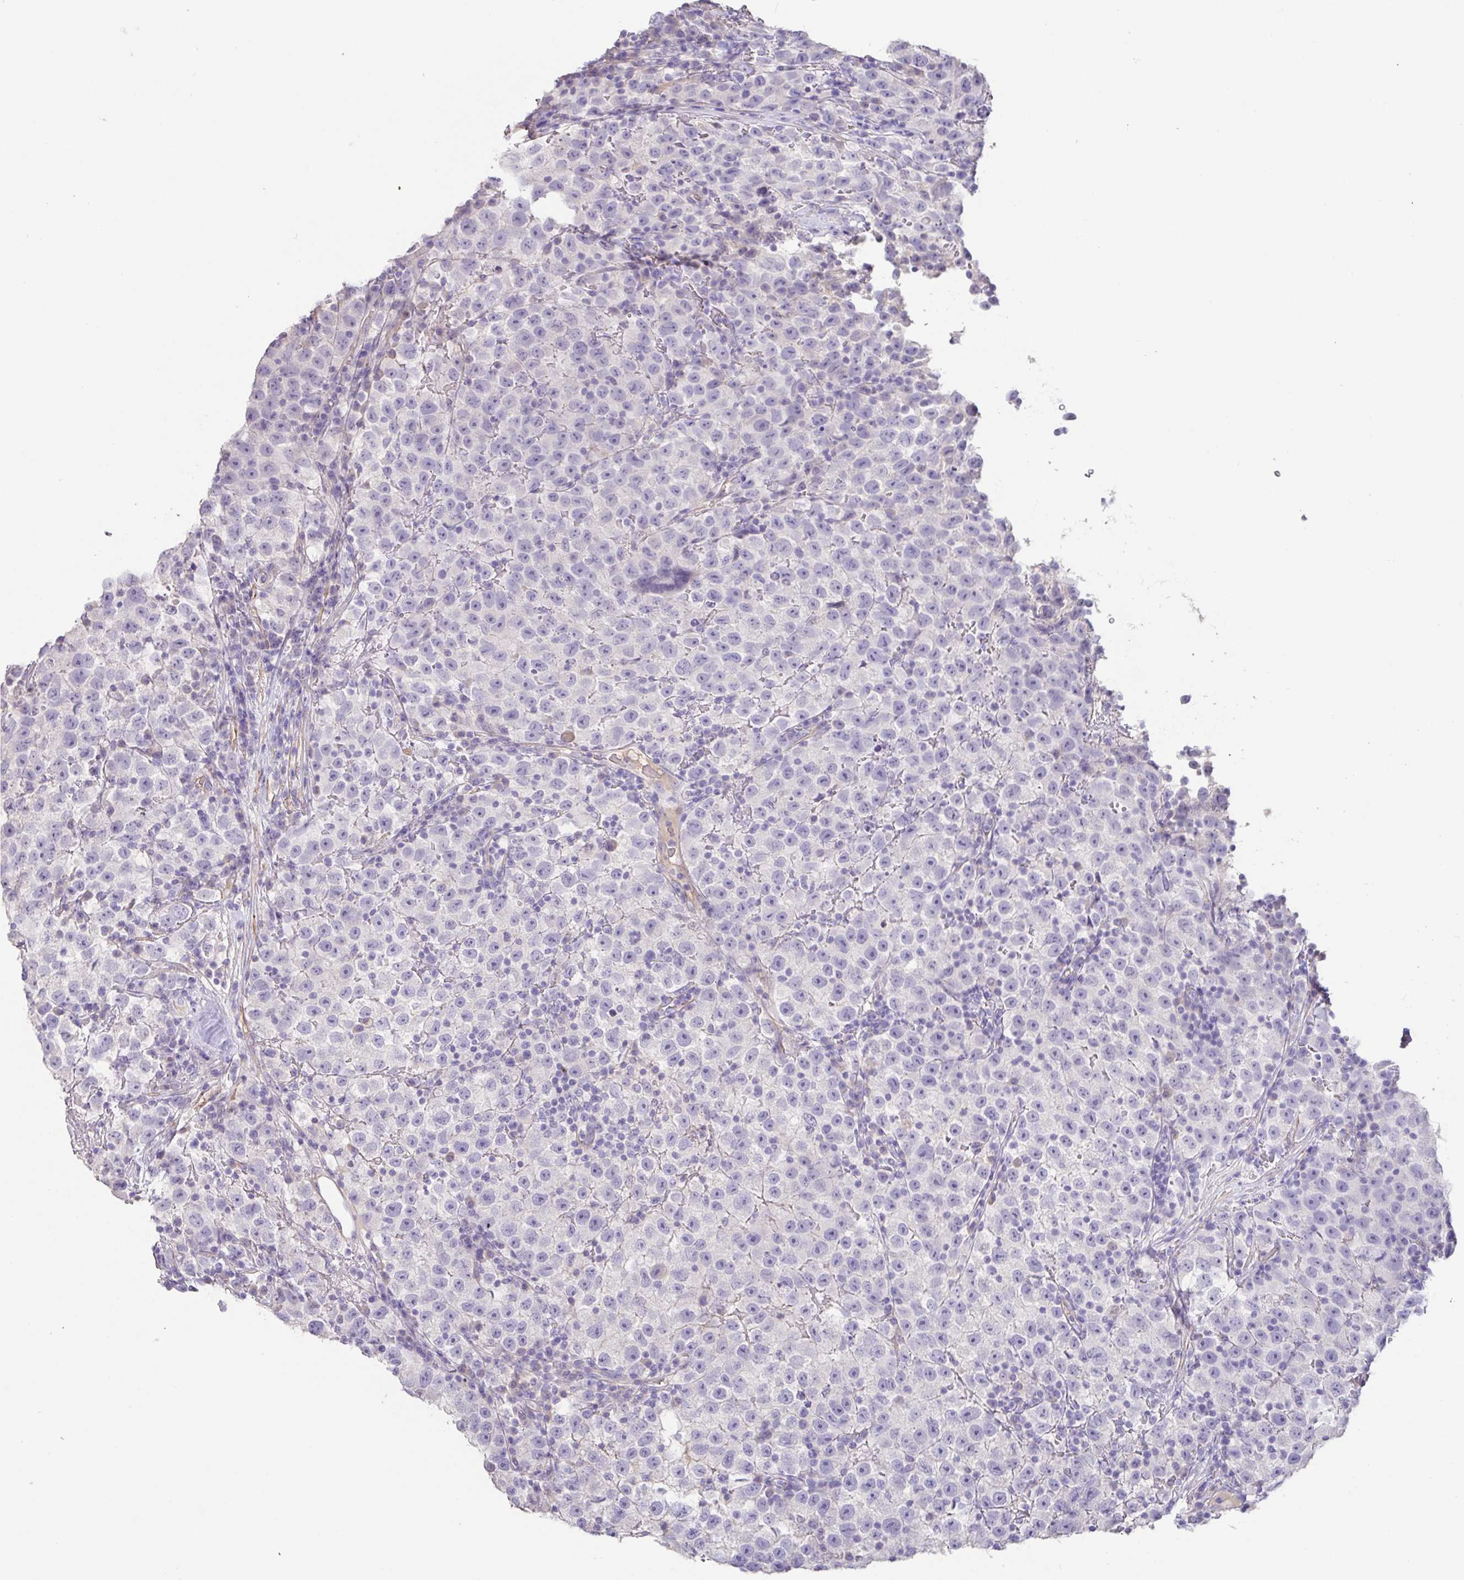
{"staining": {"intensity": "negative", "quantity": "none", "location": "none"}, "tissue": "testis cancer", "cell_type": "Tumor cells", "image_type": "cancer", "snomed": [{"axis": "morphology", "description": "Seminoma, NOS"}, {"axis": "topography", "description": "Testis"}], "caption": "IHC histopathology image of neoplastic tissue: seminoma (testis) stained with DAB displays no significant protein positivity in tumor cells.", "gene": "PYGM", "patient": {"sex": "male", "age": 22}}